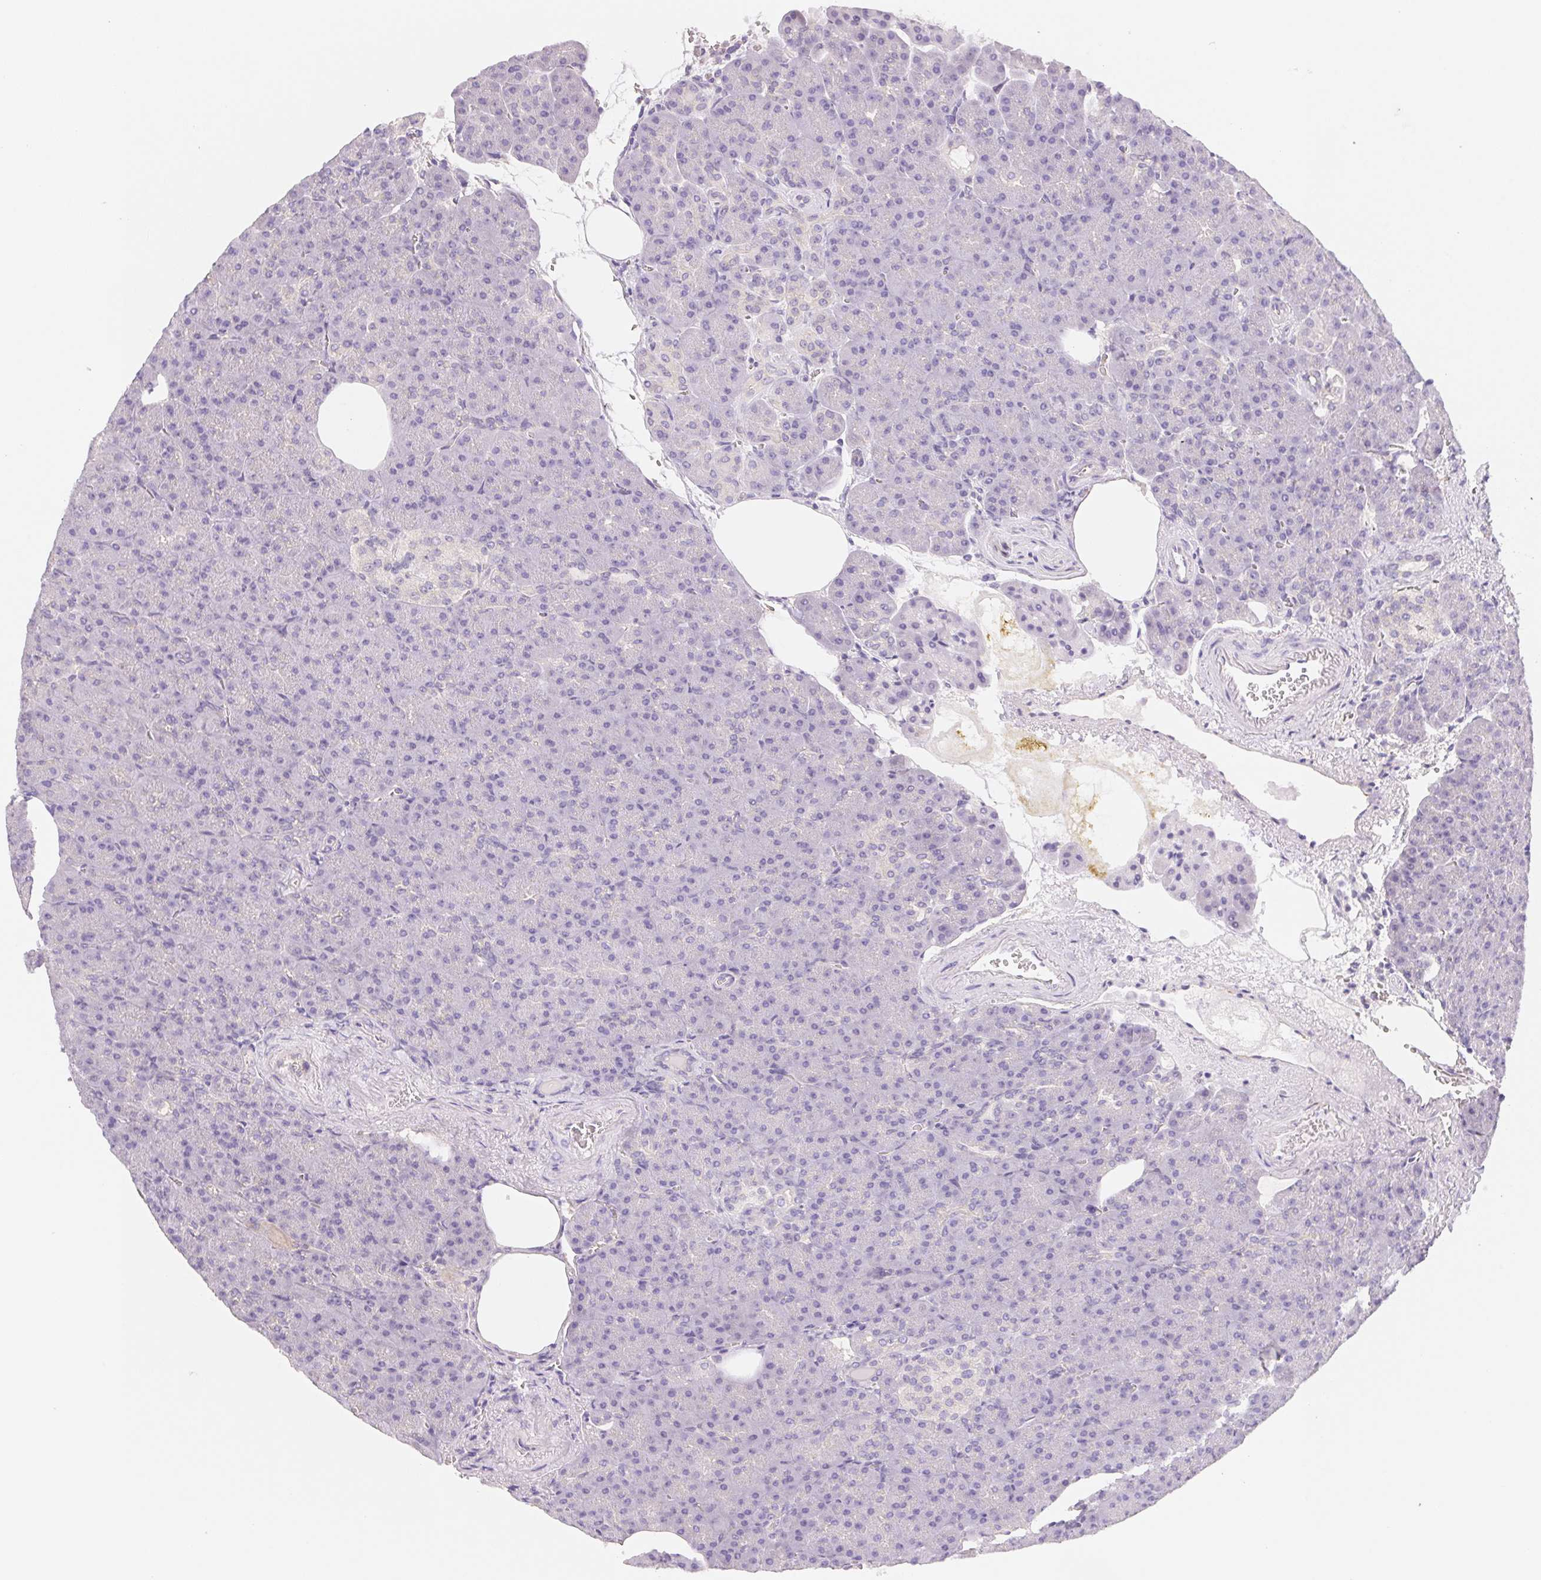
{"staining": {"intensity": "negative", "quantity": "none", "location": "none"}, "tissue": "pancreas", "cell_type": "Exocrine glandular cells", "image_type": "normal", "snomed": [{"axis": "morphology", "description": "Normal tissue, NOS"}, {"axis": "topography", "description": "Pancreas"}], "caption": "High magnification brightfield microscopy of unremarkable pancreas stained with DAB (3,3'-diaminobenzidine) (brown) and counterstained with hematoxylin (blue): exocrine glandular cells show no significant positivity. The staining is performed using DAB brown chromogen with nuclei counter-stained in using hematoxylin.", "gene": "CTNND2", "patient": {"sex": "female", "age": 74}}